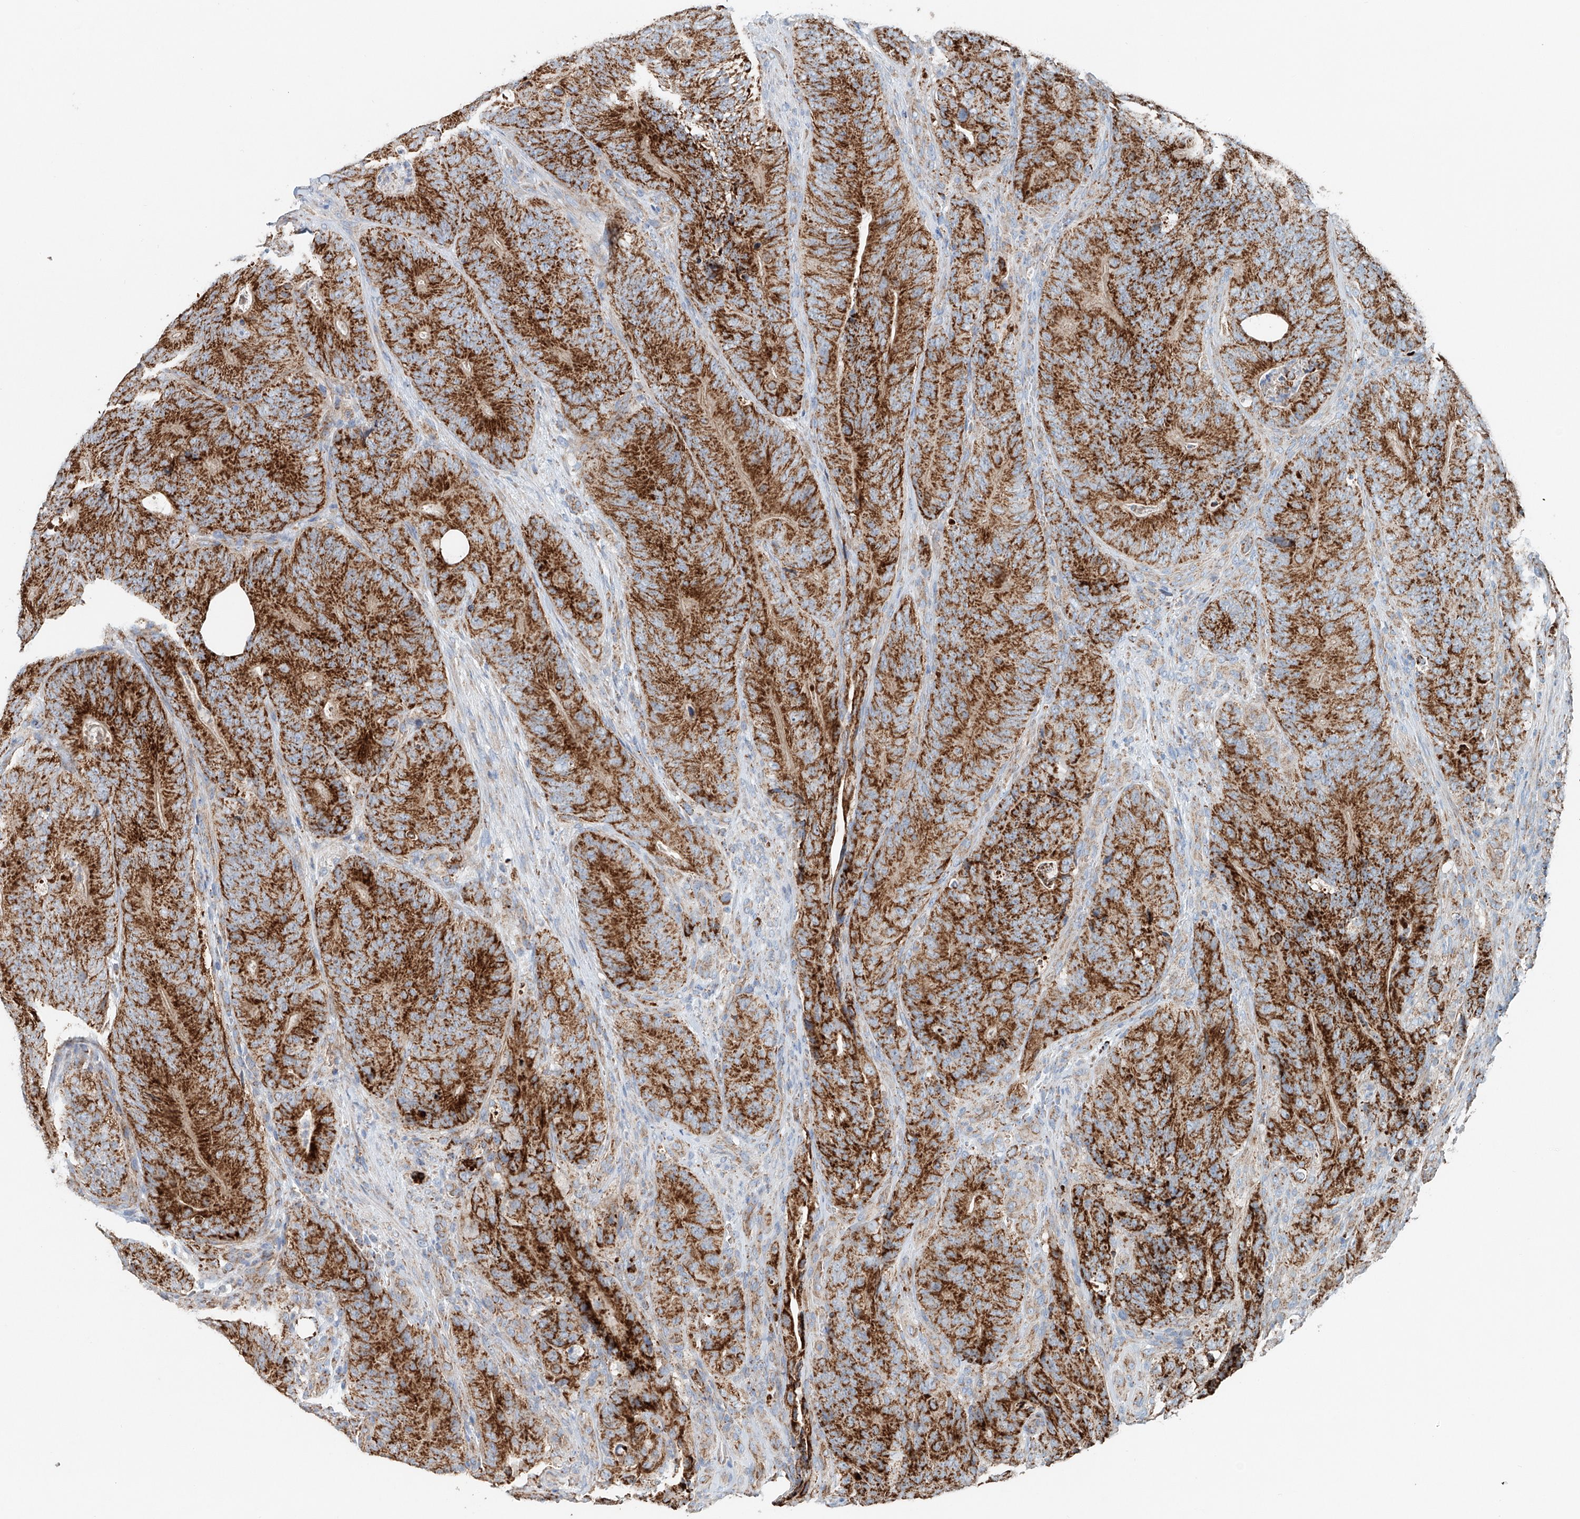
{"staining": {"intensity": "strong", "quantity": ">75%", "location": "cytoplasmic/membranous"}, "tissue": "colorectal cancer", "cell_type": "Tumor cells", "image_type": "cancer", "snomed": [{"axis": "morphology", "description": "Normal tissue, NOS"}, {"axis": "topography", "description": "Colon"}], "caption": "Immunohistochemistry (IHC) micrograph of colorectal cancer stained for a protein (brown), which displays high levels of strong cytoplasmic/membranous expression in approximately >75% of tumor cells.", "gene": "CARD10", "patient": {"sex": "female", "age": 82}}